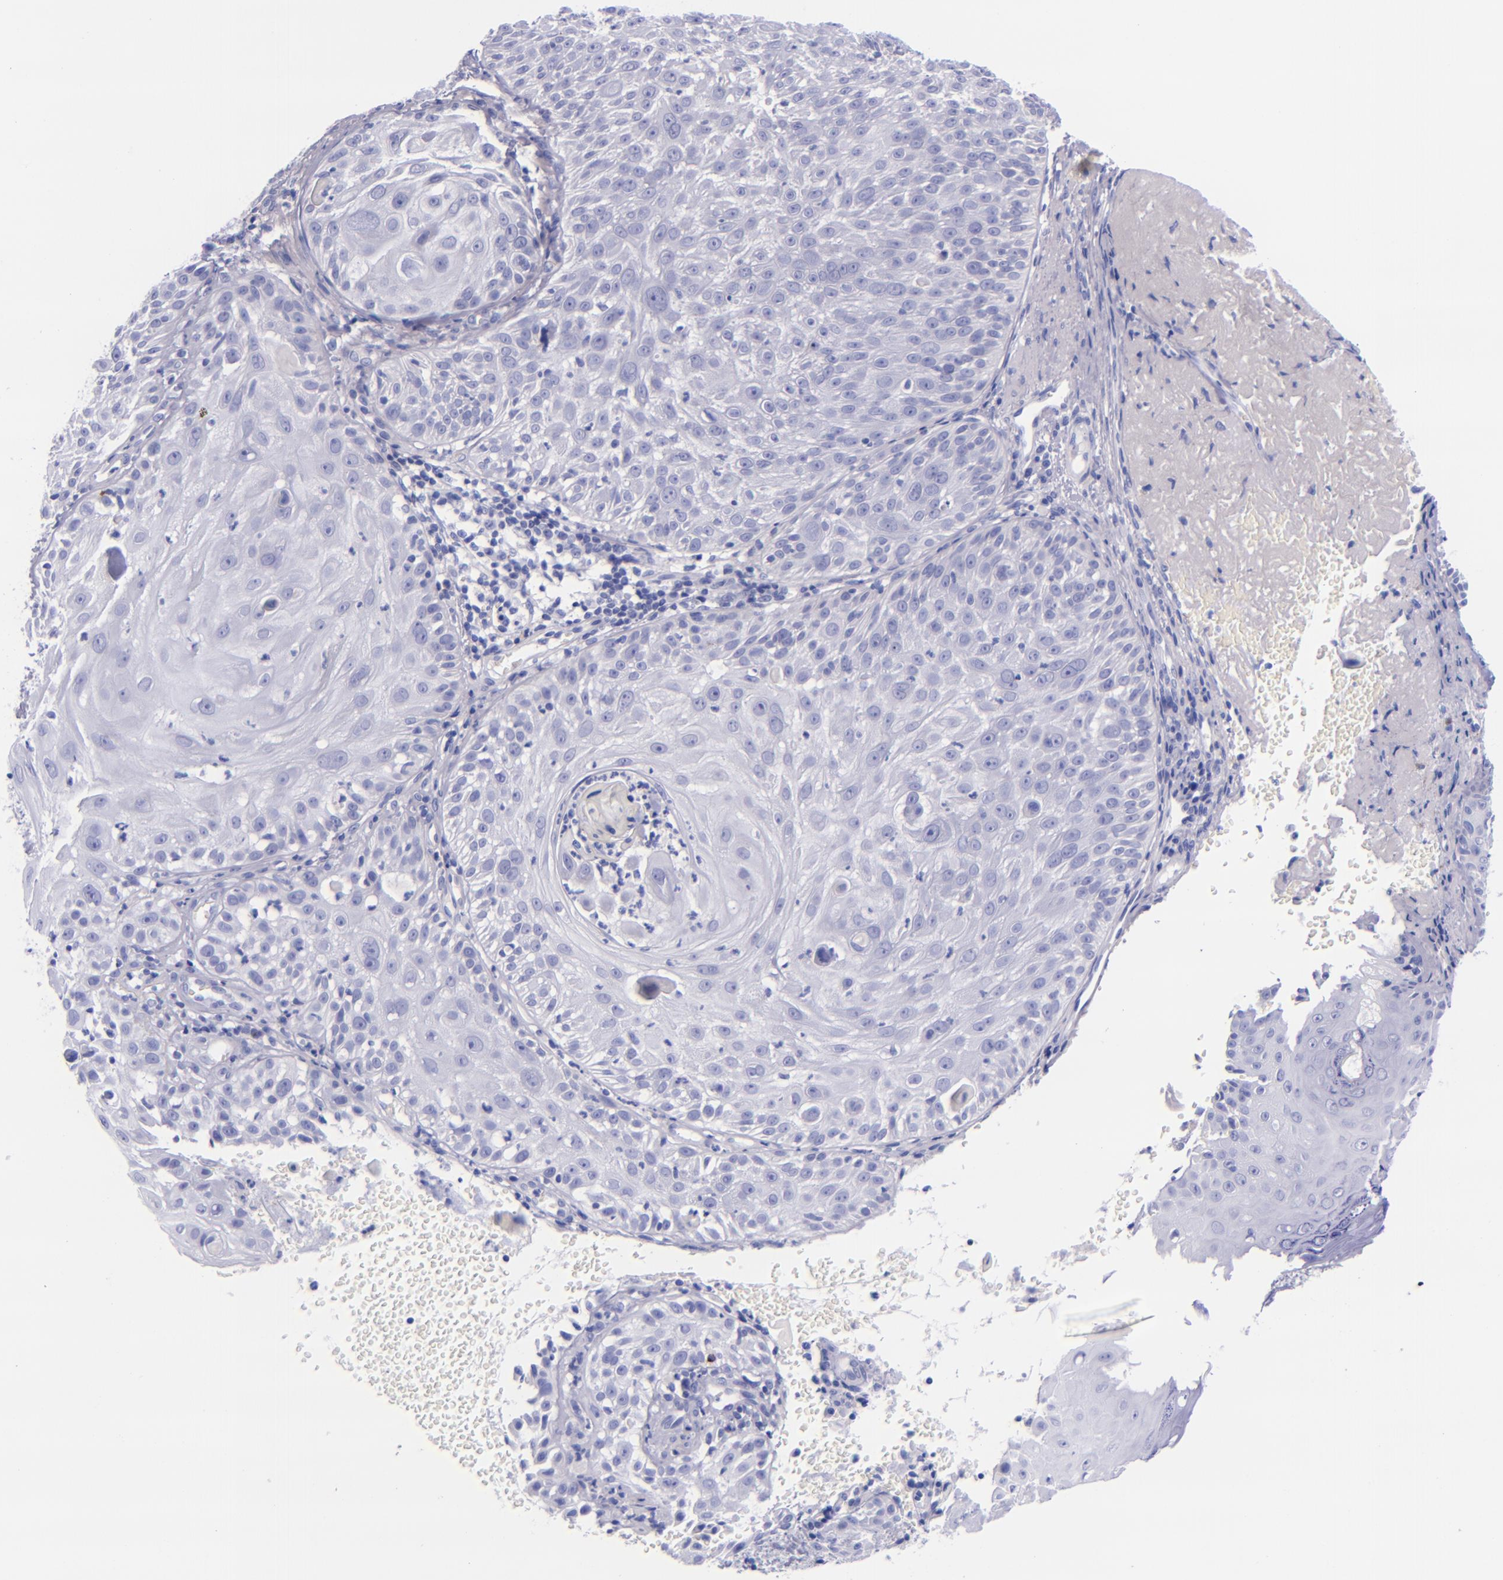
{"staining": {"intensity": "negative", "quantity": "none", "location": "none"}, "tissue": "skin cancer", "cell_type": "Tumor cells", "image_type": "cancer", "snomed": [{"axis": "morphology", "description": "Squamous cell carcinoma, NOS"}, {"axis": "topography", "description": "Skin"}], "caption": "Immunohistochemical staining of human squamous cell carcinoma (skin) exhibits no significant positivity in tumor cells.", "gene": "LAG3", "patient": {"sex": "female", "age": 89}}